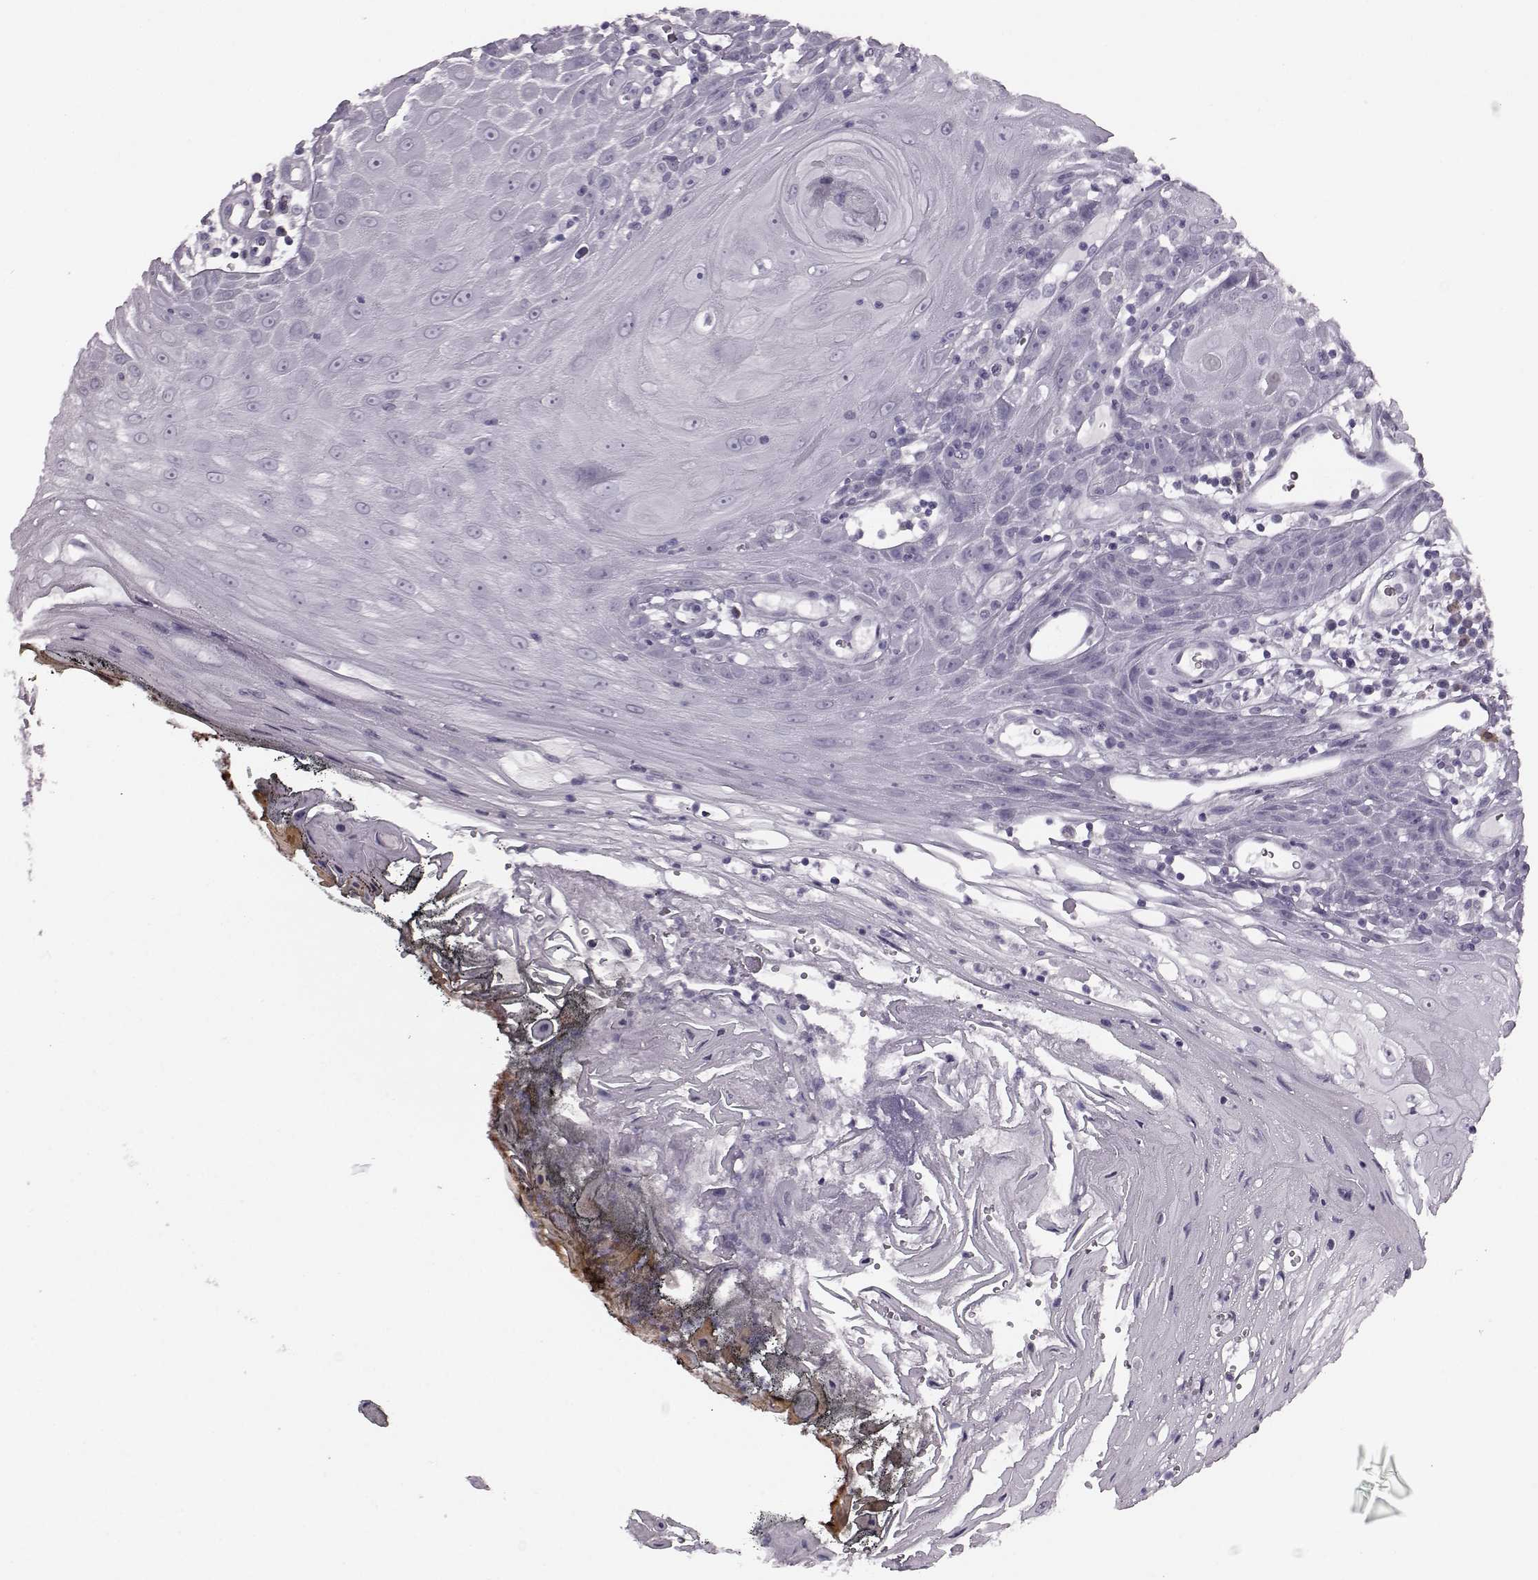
{"staining": {"intensity": "negative", "quantity": "none", "location": "none"}, "tissue": "head and neck cancer", "cell_type": "Tumor cells", "image_type": "cancer", "snomed": [{"axis": "morphology", "description": "Squamous cell carcinoma, NOS"}, {"axis": "topography", "description": "Head-Neck"}], "caption": "Immunohistochemistry (IHC) micrograph of neoplastic tissue: head and neck cancer (squamous cell carcinoma) stained with DAB shows no significant protein staining in tumor cells. The staining was performed using DAB (3,3'-diaminobenzidine) to visualize the protein expression in brown, while the nuclei were stained in blue with hematoxylin (Magnification: 20x).", "gene": "JSRP1", "patient": {"sex": "male", "age": 52}}